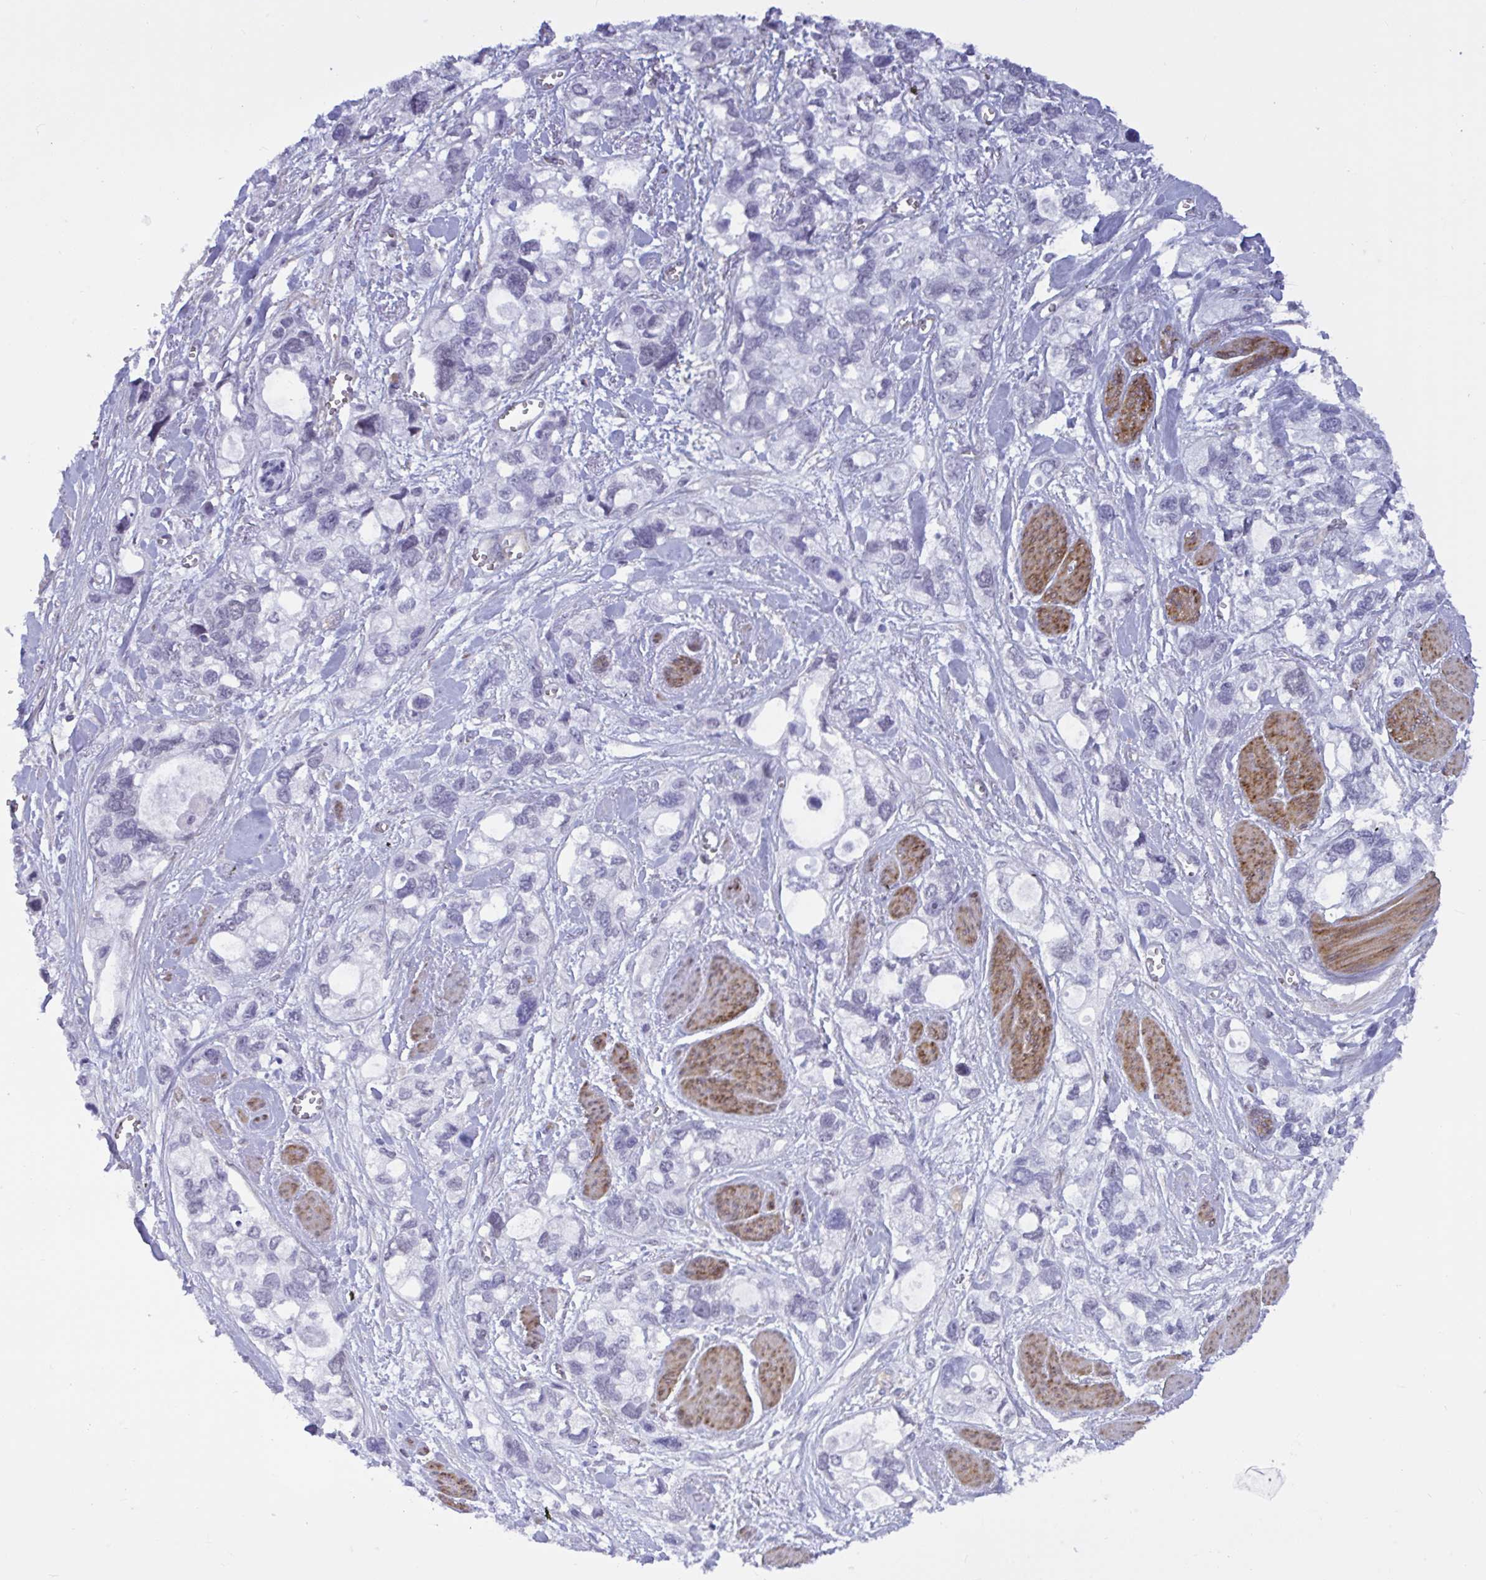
{"staining": {"intensity": "negative", "quantity": "none", "location": "none"}, "tissue": "stomach cancer", "cell_type": "Tumor cells", "image_type": "cancer", "snomed": [{"axis": "morphology", "description": "Adenocarcinoma, NOS"}, {"axis": "topography", "description": "Stomach, upper"}], "caption": "The photomicrograph displays no staining of tumor cells in stomach adenocarcinoma. The staining was performed using DAB to visualize the protein expression in brown, while the nuclei were stained in blue with hematoxylin (Magnification: 20x).", "gene": "EML1", "patient": {"sex": "female", "age": 81}}